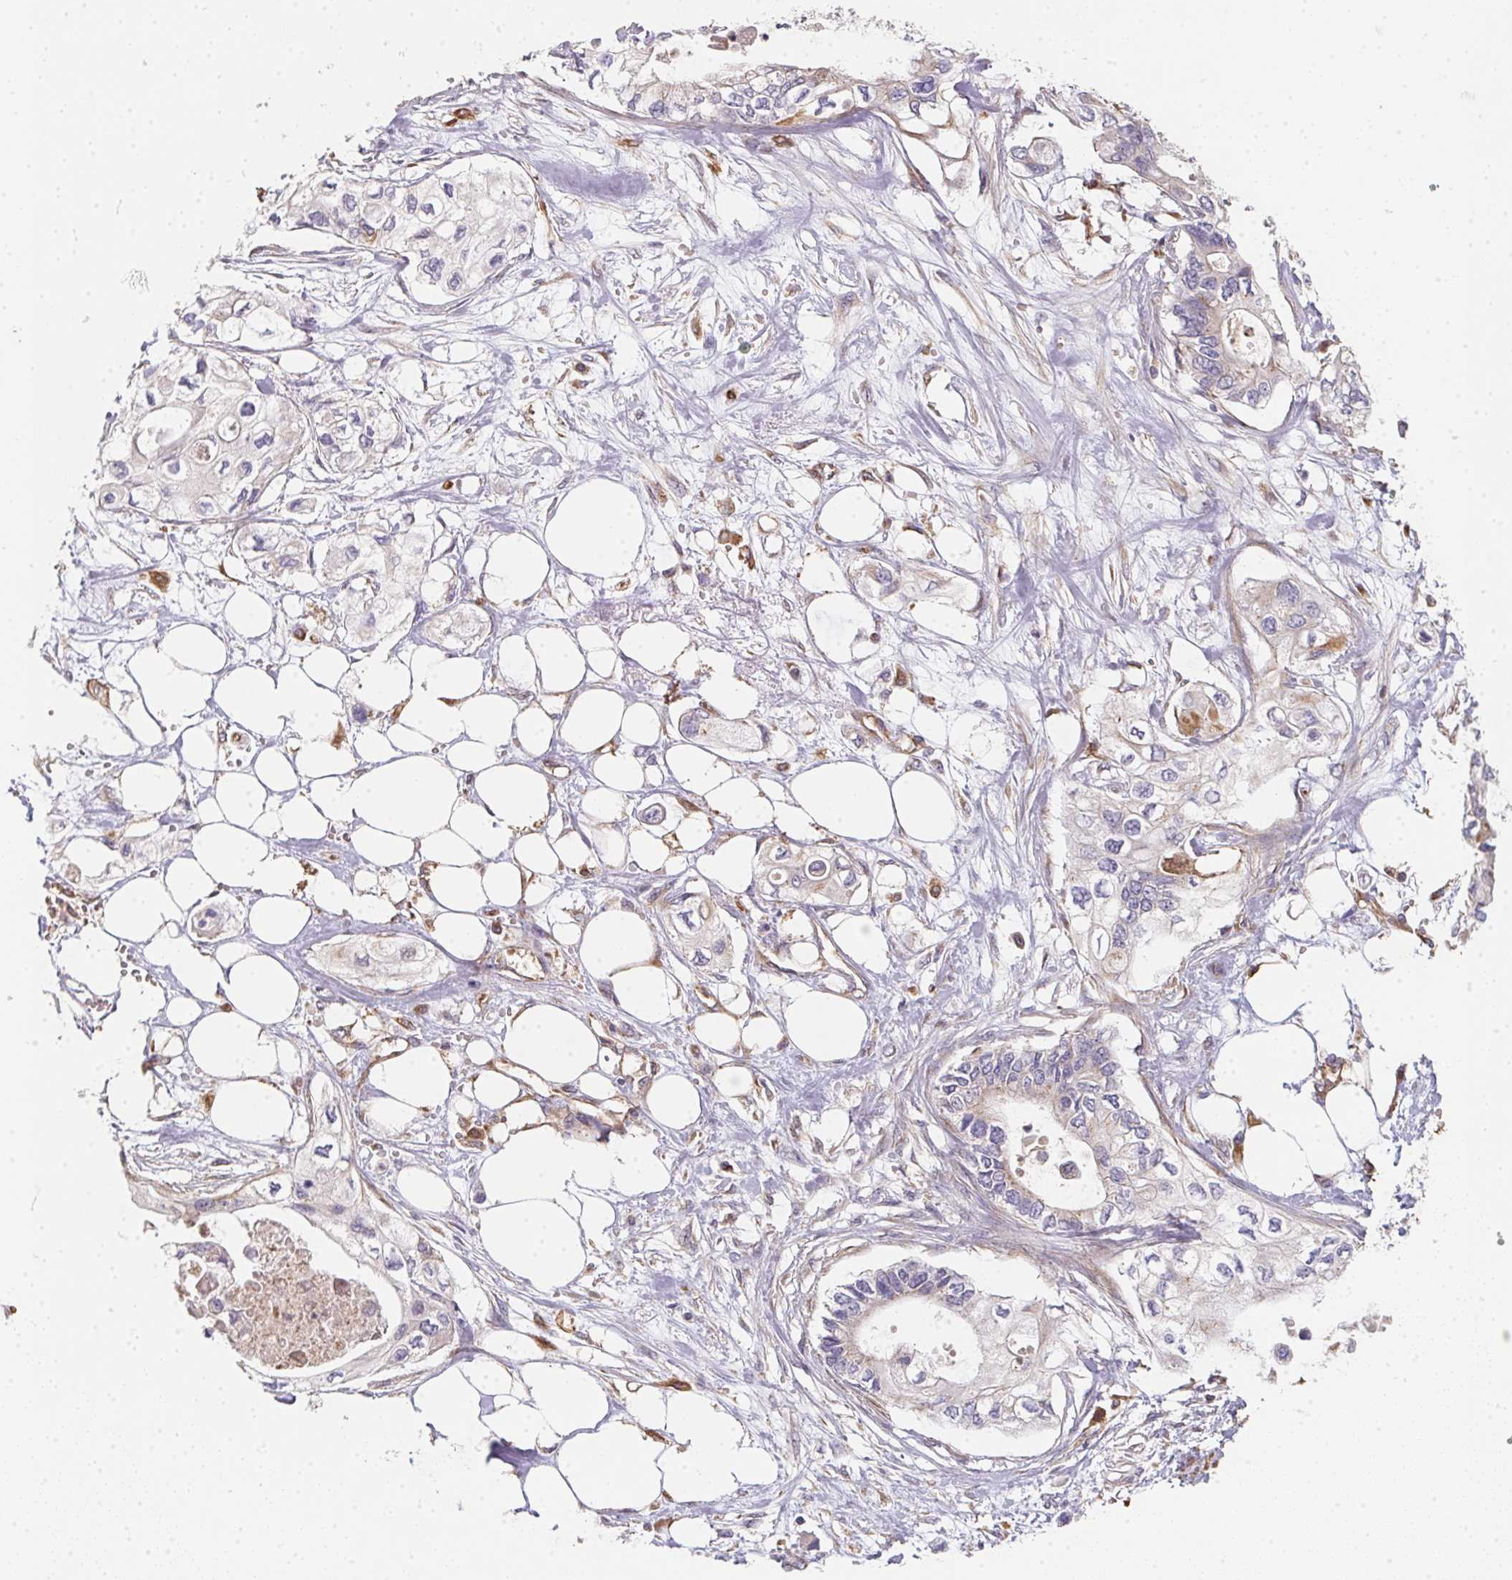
{"staining": {"intensity": "negative", "quantity": "none", "location": "none"}, "tissue": "pancreatic cancer", "cell_type": "Tumor cells", "image_type": "cancer", "snomed": [{"axis": "morphology", "description": "Adenocarcinoma, NOS"}, {"axis": "topography", "description": "Pancreas"}], "caption": "Immunohistochemistry (IHC) photomicrograph of human pancreatic cancer stained for a protein (brown), which demonstrates no expression in tumor cells.", "gene": "TBKBP1", "patient": {"sex": "female", "age": 63}}